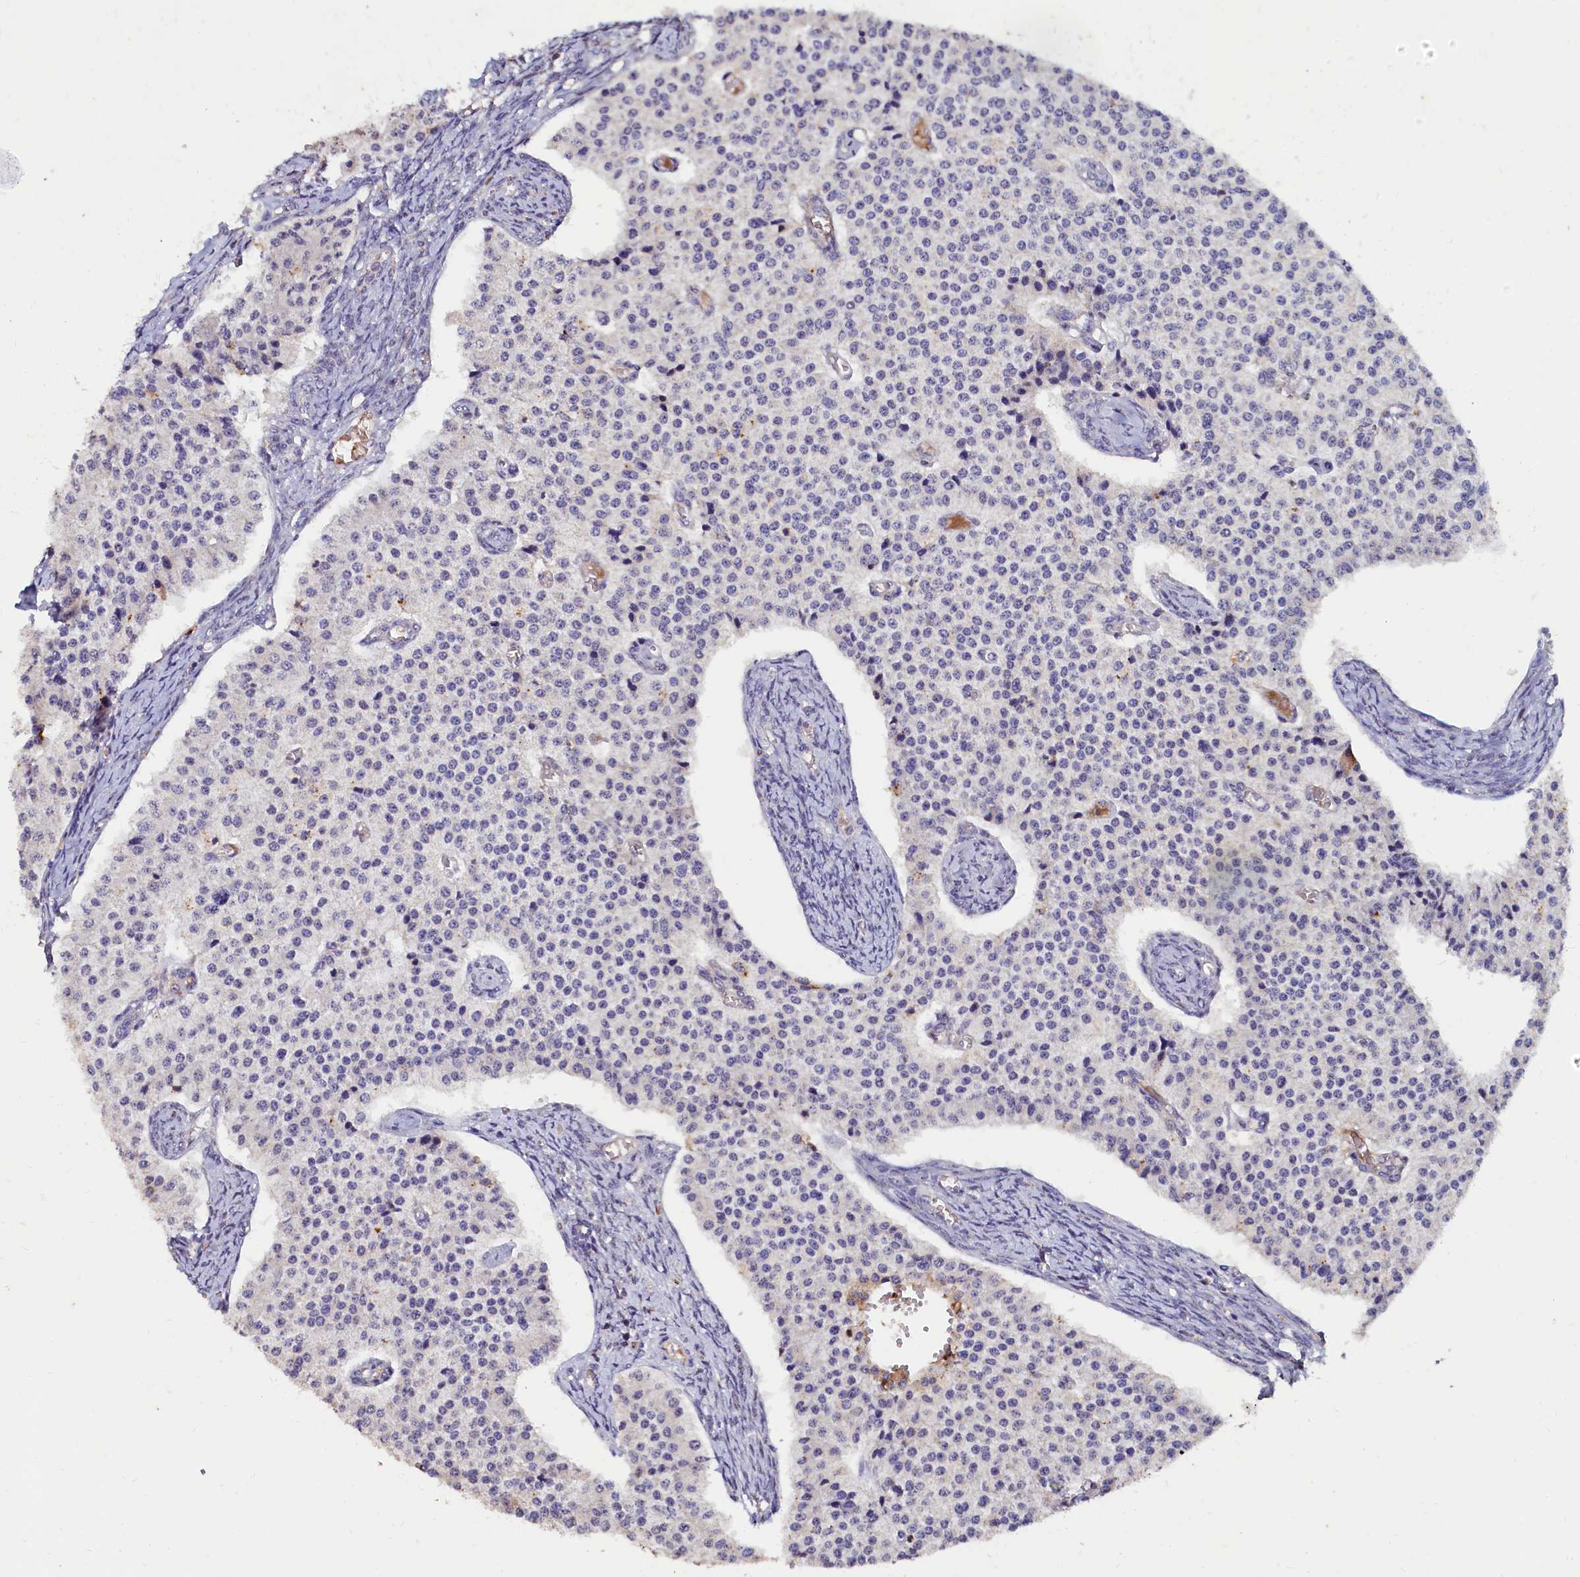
{"staining": {"intensity": "negative", "quantity": "none", "location": "none"}, "tissue": "carcinoid", "cell_type": "Tumor cells", "image_type": "cancer", "snomed": [{"axis": "morphology", "description": "Carcinoid, malignant, NOS"}, {"axis": "topography", "description": "Colon"}], "caption": "This is an IHC histopathology image of human carcinoid. There is no expression in tumor cells.", "gene": "CSTPP1", "patient": {"sex": "female", "age": 52}}